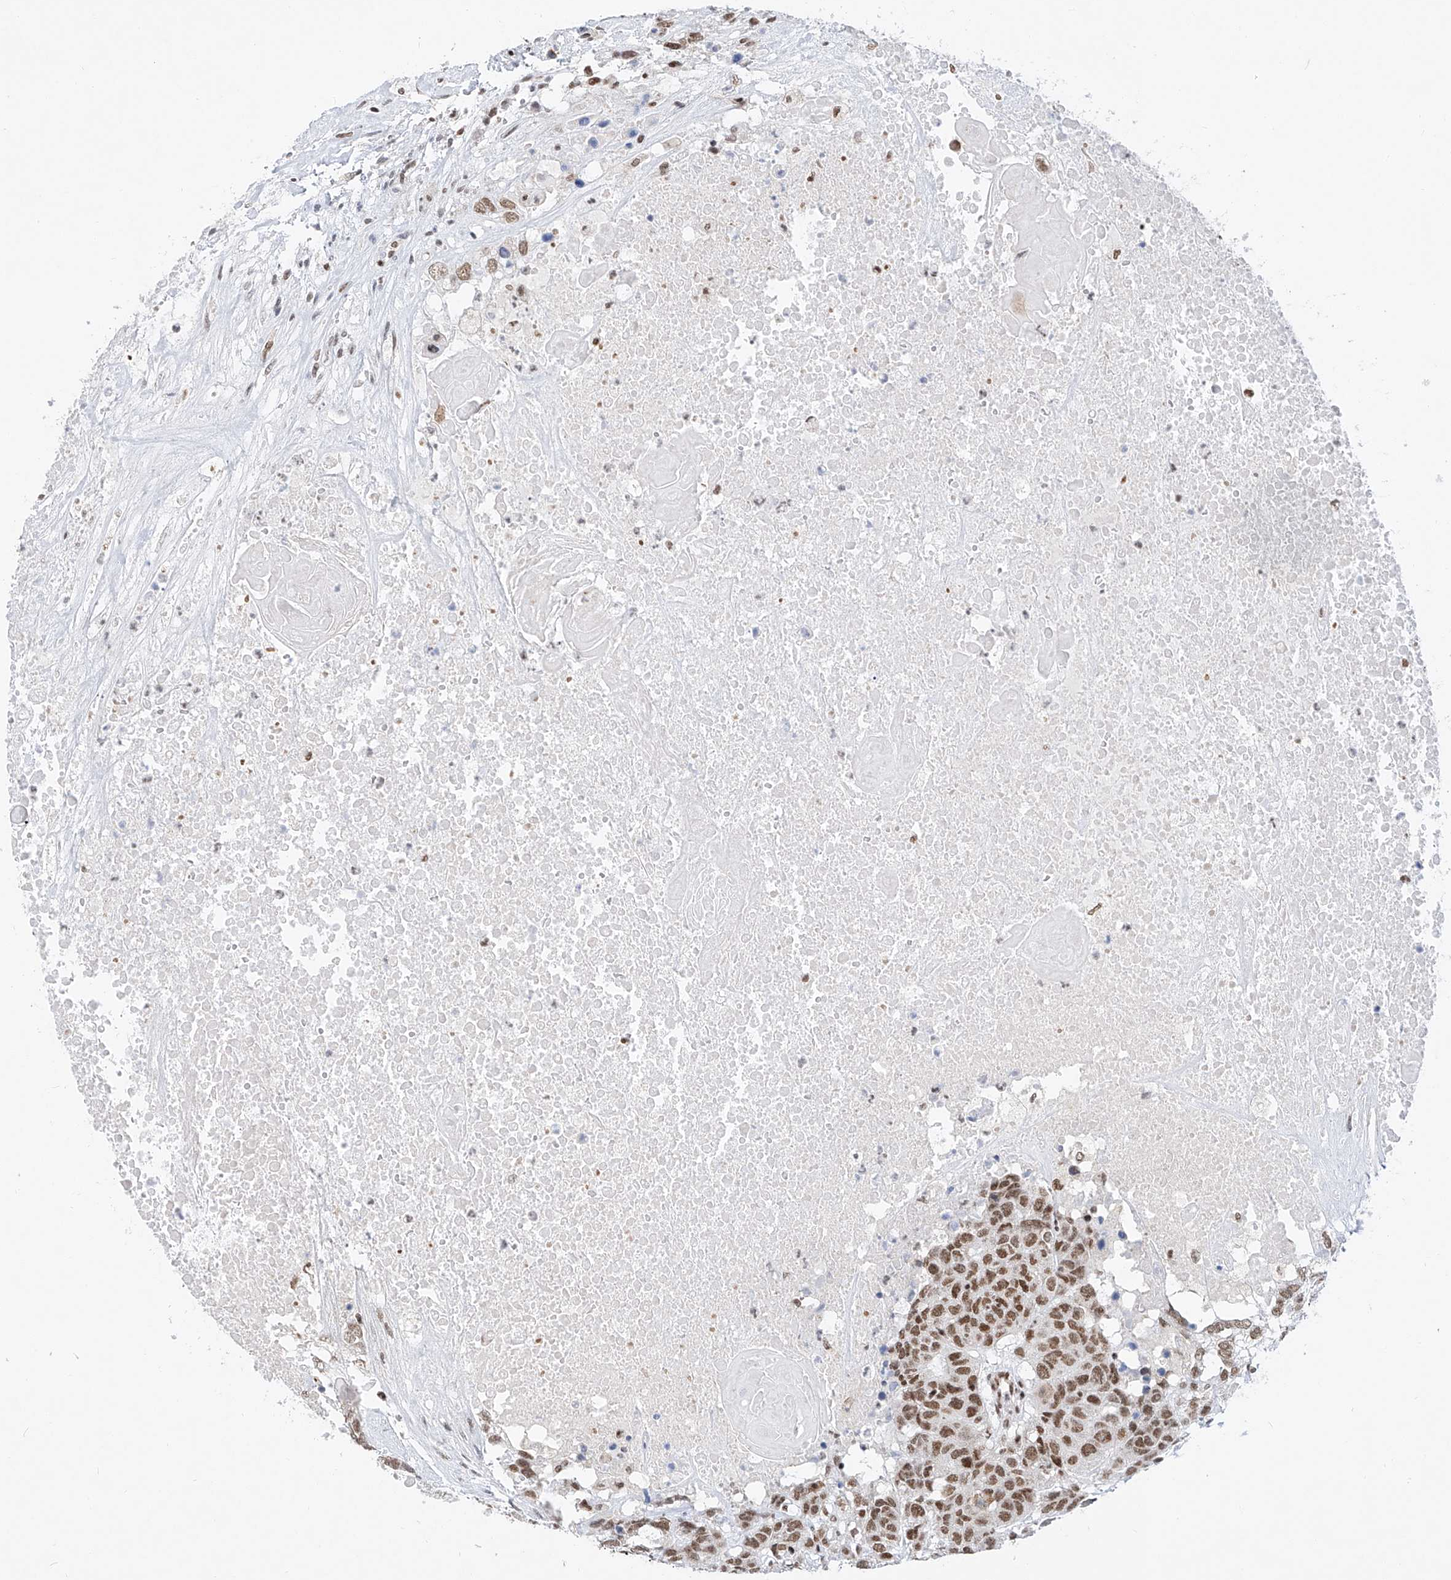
{"staining": {"intensity": "moderate", "quantity": ">75%", "location": "nuclear"}, "tissue": "head and neck cancer", "cell_type": "Tumor cells", "image_type": "cancer", "snomed": [{"axis": "morphology", "description": "Squamous cell carcinoma, NOS"}, {"axis": "topography", "description": "Head-Neck"}], "caption": "Tumor cells display medium levels of moderate nuclear staining in approximately >75% of cells in human squamous cell carcinoma (head and neck). The protein of interest is shown in brown color, while the nuclei are stained blue.", "gene": "TAF4", "patient": {"sex": "male", "age": 66}}